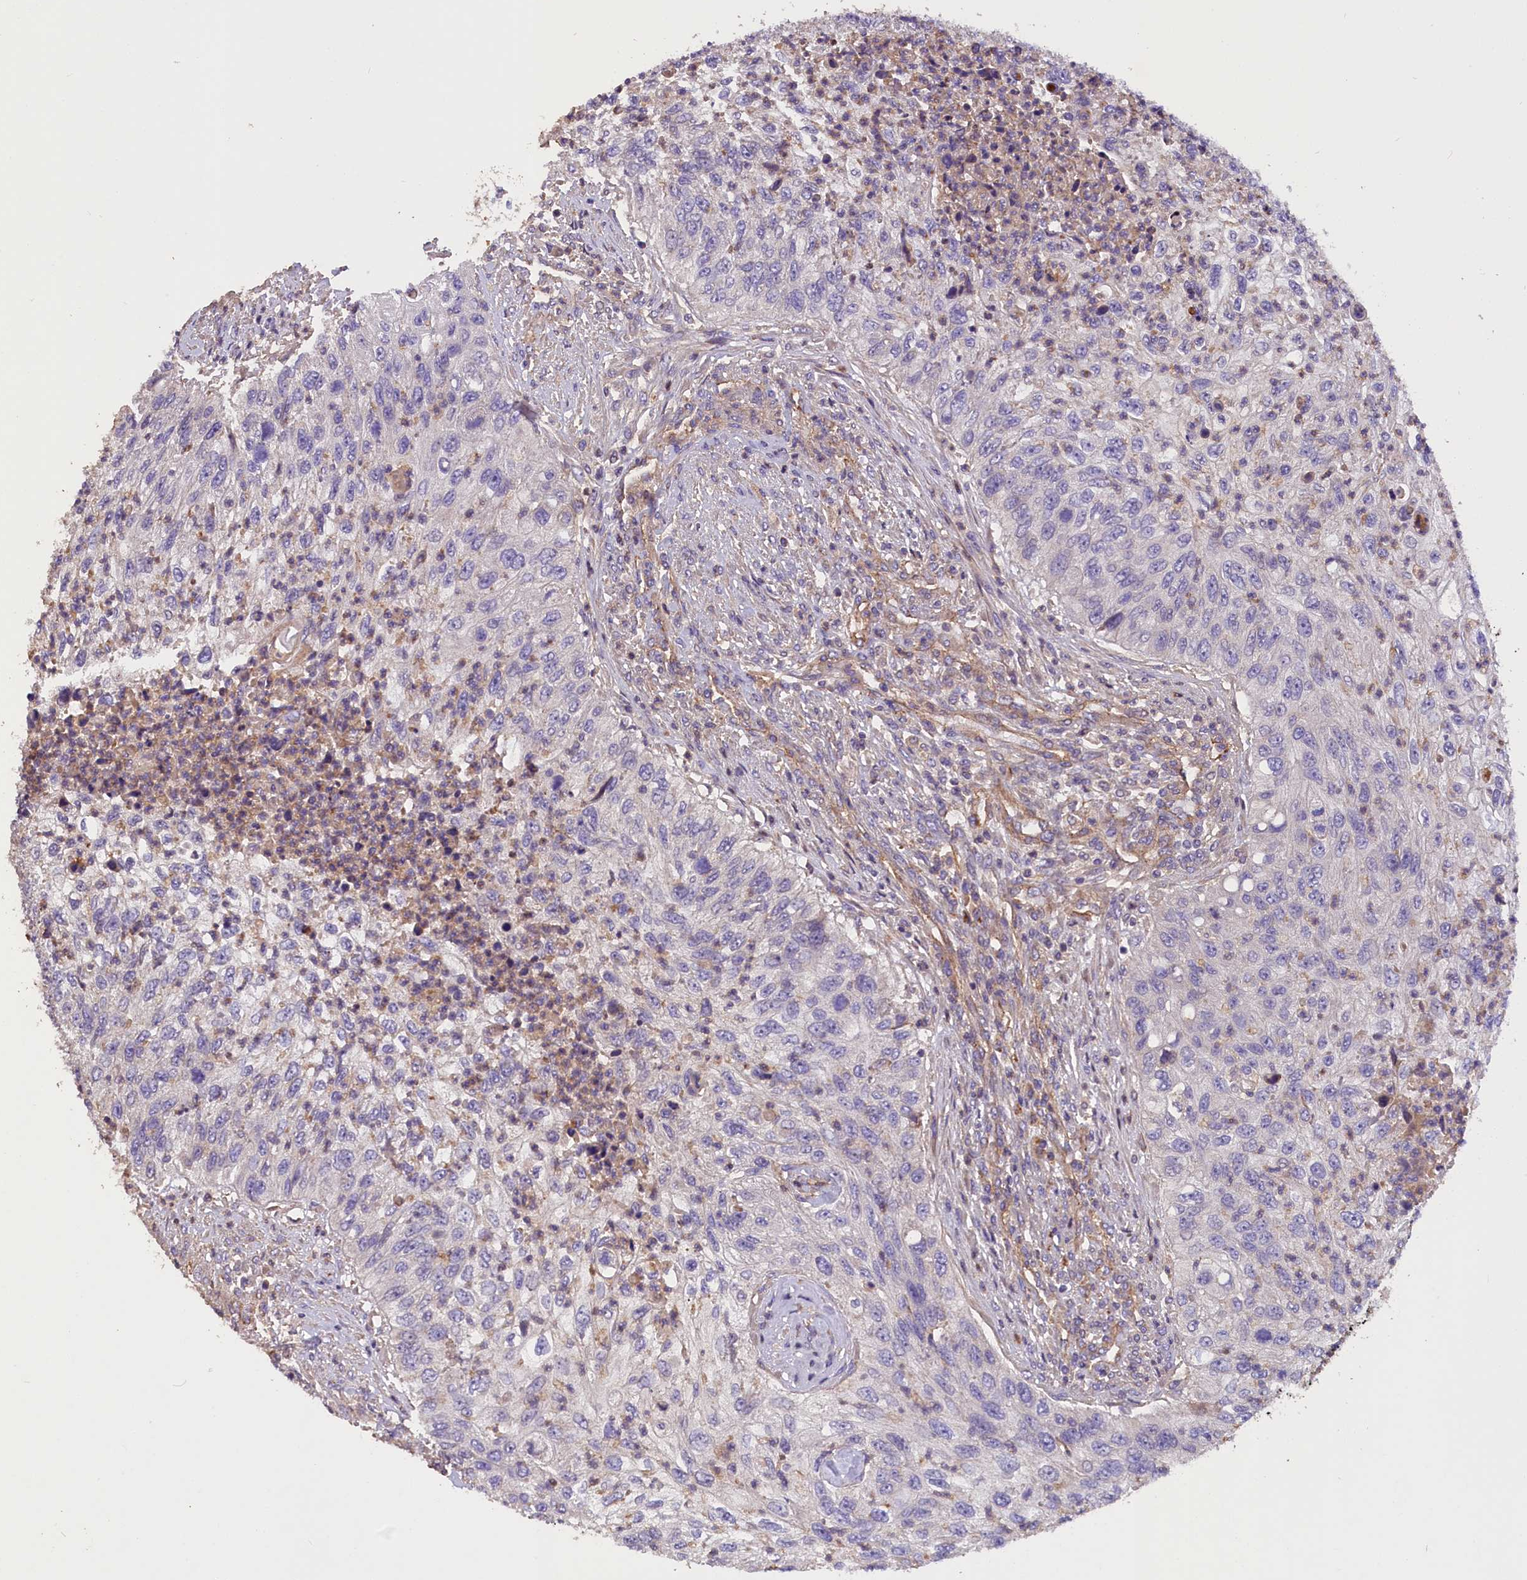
{"staining": {"intensity": "negative", "quantity": "none", "location": "none"}, "tissue": "urothelial cancer", "cell_type": "Tumor cells", "image_type": "cancer", "snomed": [{"axis": "morphology", "description": "Urothelial carcinoma, High grade"}, {"axis": "topography", "description": "Urinary bladder"}], "caption": "Human high-grade urothelial carcinoma stained for a protein using immunohistochemistry displays no staining in tumor cells.", "gene": "ERMARD", "patient": {"sex": "female", "age": 60}}